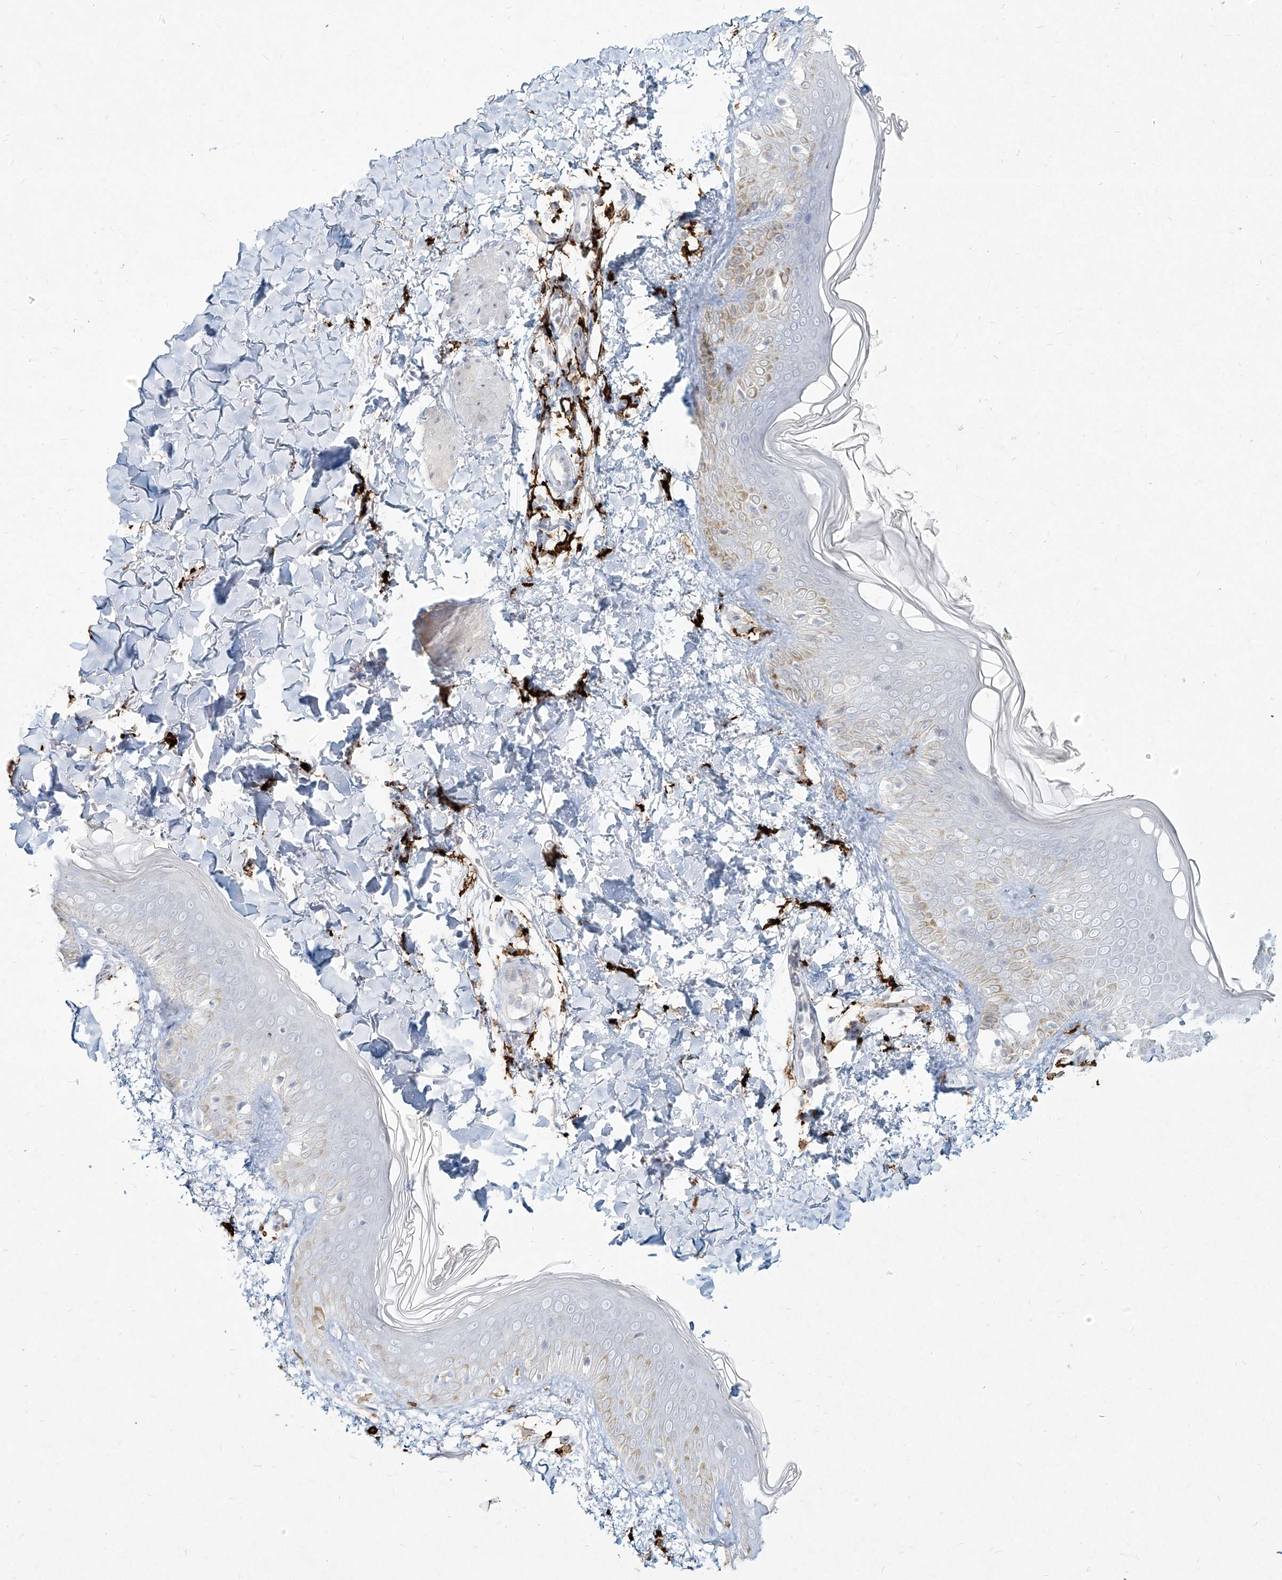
{"staining": {"intensity": "negative", "quantity": "none", "location": "none"}, "tissue": "skin", "cell_type": "Fibroblasts", "image_type": "normal", "snomed": [{"axis": "morphology", "description": "Normal tissue, NOS"}, {"axis": "topography", "description": "Skin"}], "caption": "High power microscopy photomicrograph of an IHC histopathology image of normal skin, revealing no significant staining in fibroblasts. The staining was performed using DAB to visualize the protein expression in brown, while the nuclei were stained in blue with hematoxylin (Magnification: 20x).", "gene": "CD209", "patient": {"sex": "male", "age": 37}}